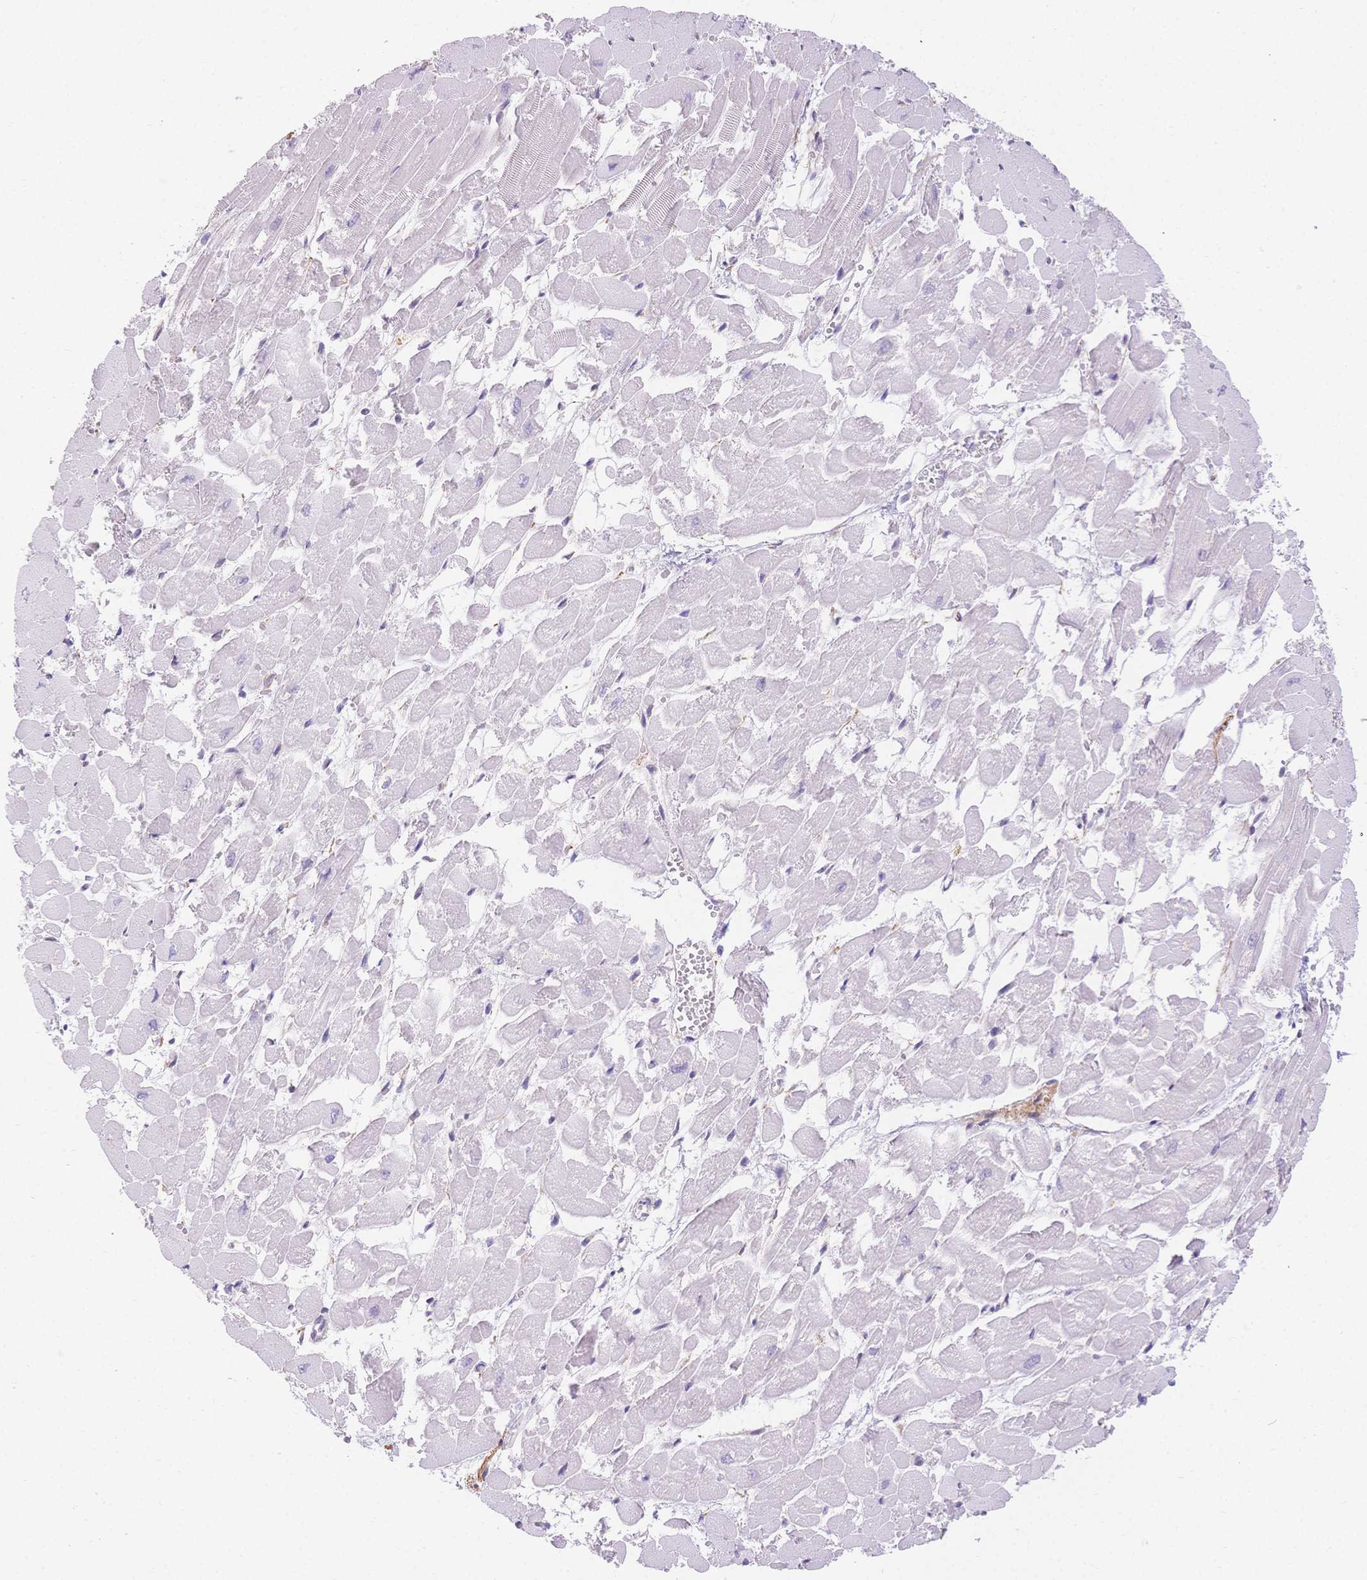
{"staining": {"intensity": "negative", "quantity": "none", "location": "none"}, "tissue": "heart muscle", "cell_type": "Cardiomyocytes", "image_type": "normal", "snomed": [{"axis": "morphology", "description": "Normal tissue, NOS"}, {"axis": "topography", "description": "Heart"}], "caption": "IHC photomicrograph of normal heart muscle stained for a protein (brown), which shows no expression in cardiomyocytes.", "gene": "HS3ST5", "patient": {"sex": "female", "age": 52}}